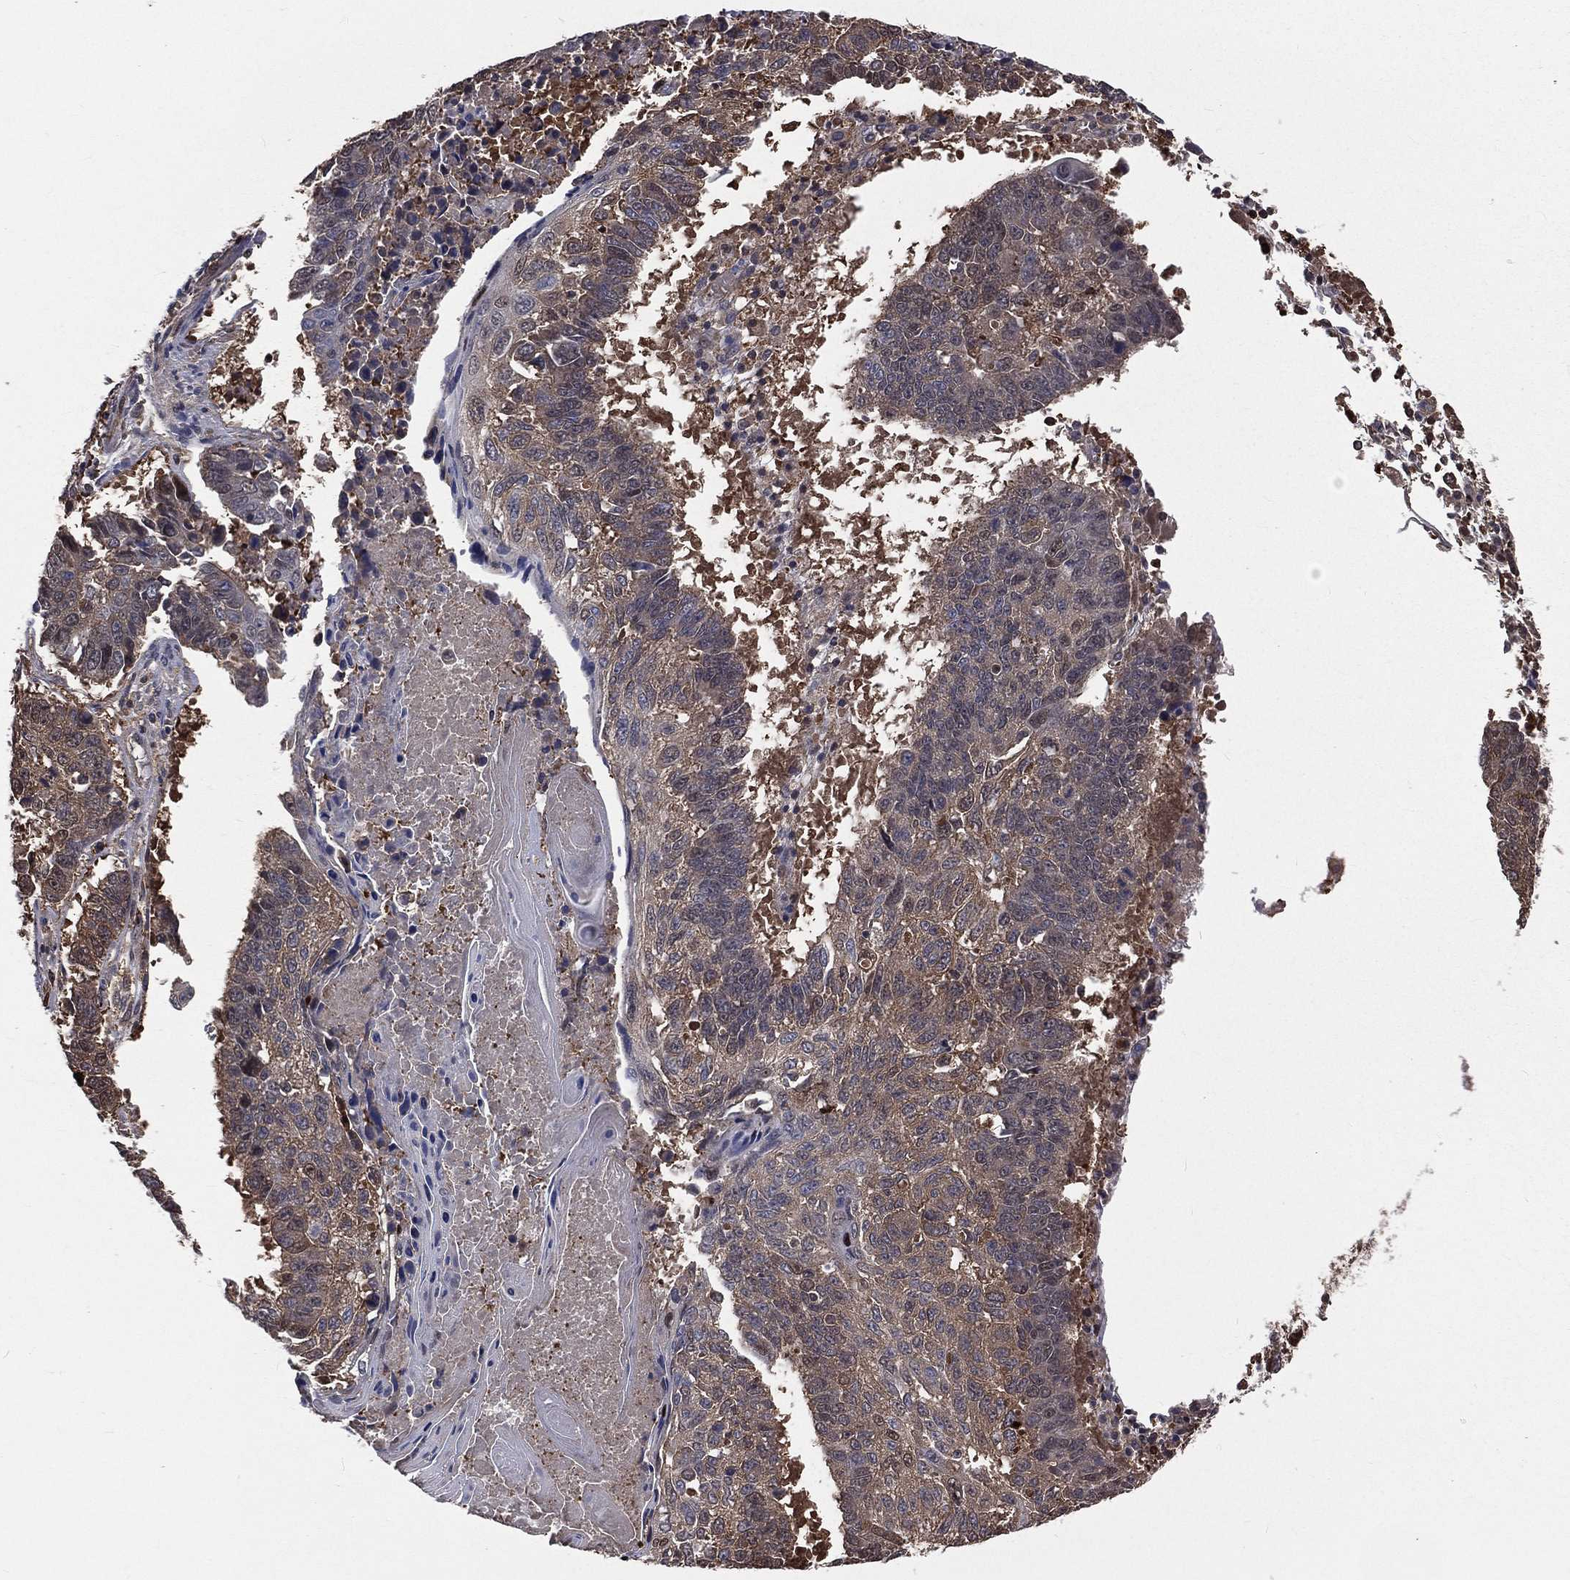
{"staining": {"intensity": "negative", "quantity": "none", "location": "none"}, "tissue": "lung cancer", "cell_type": "Tumor cells", "image_type": "cancer", "snomed": [{"axis": "morphology", "description": "Squamous cell carcinoma, NOS"}, {"axis": "topography", "description": "Lung"}], "caption": "Immunohistochemistry (IHC) image of human lung cancer stained for a protein (brown), which demonstrates no staining in tumor cells.", "gene": "TBC1D2", "patient": {"sex": "male", "age": 73}}